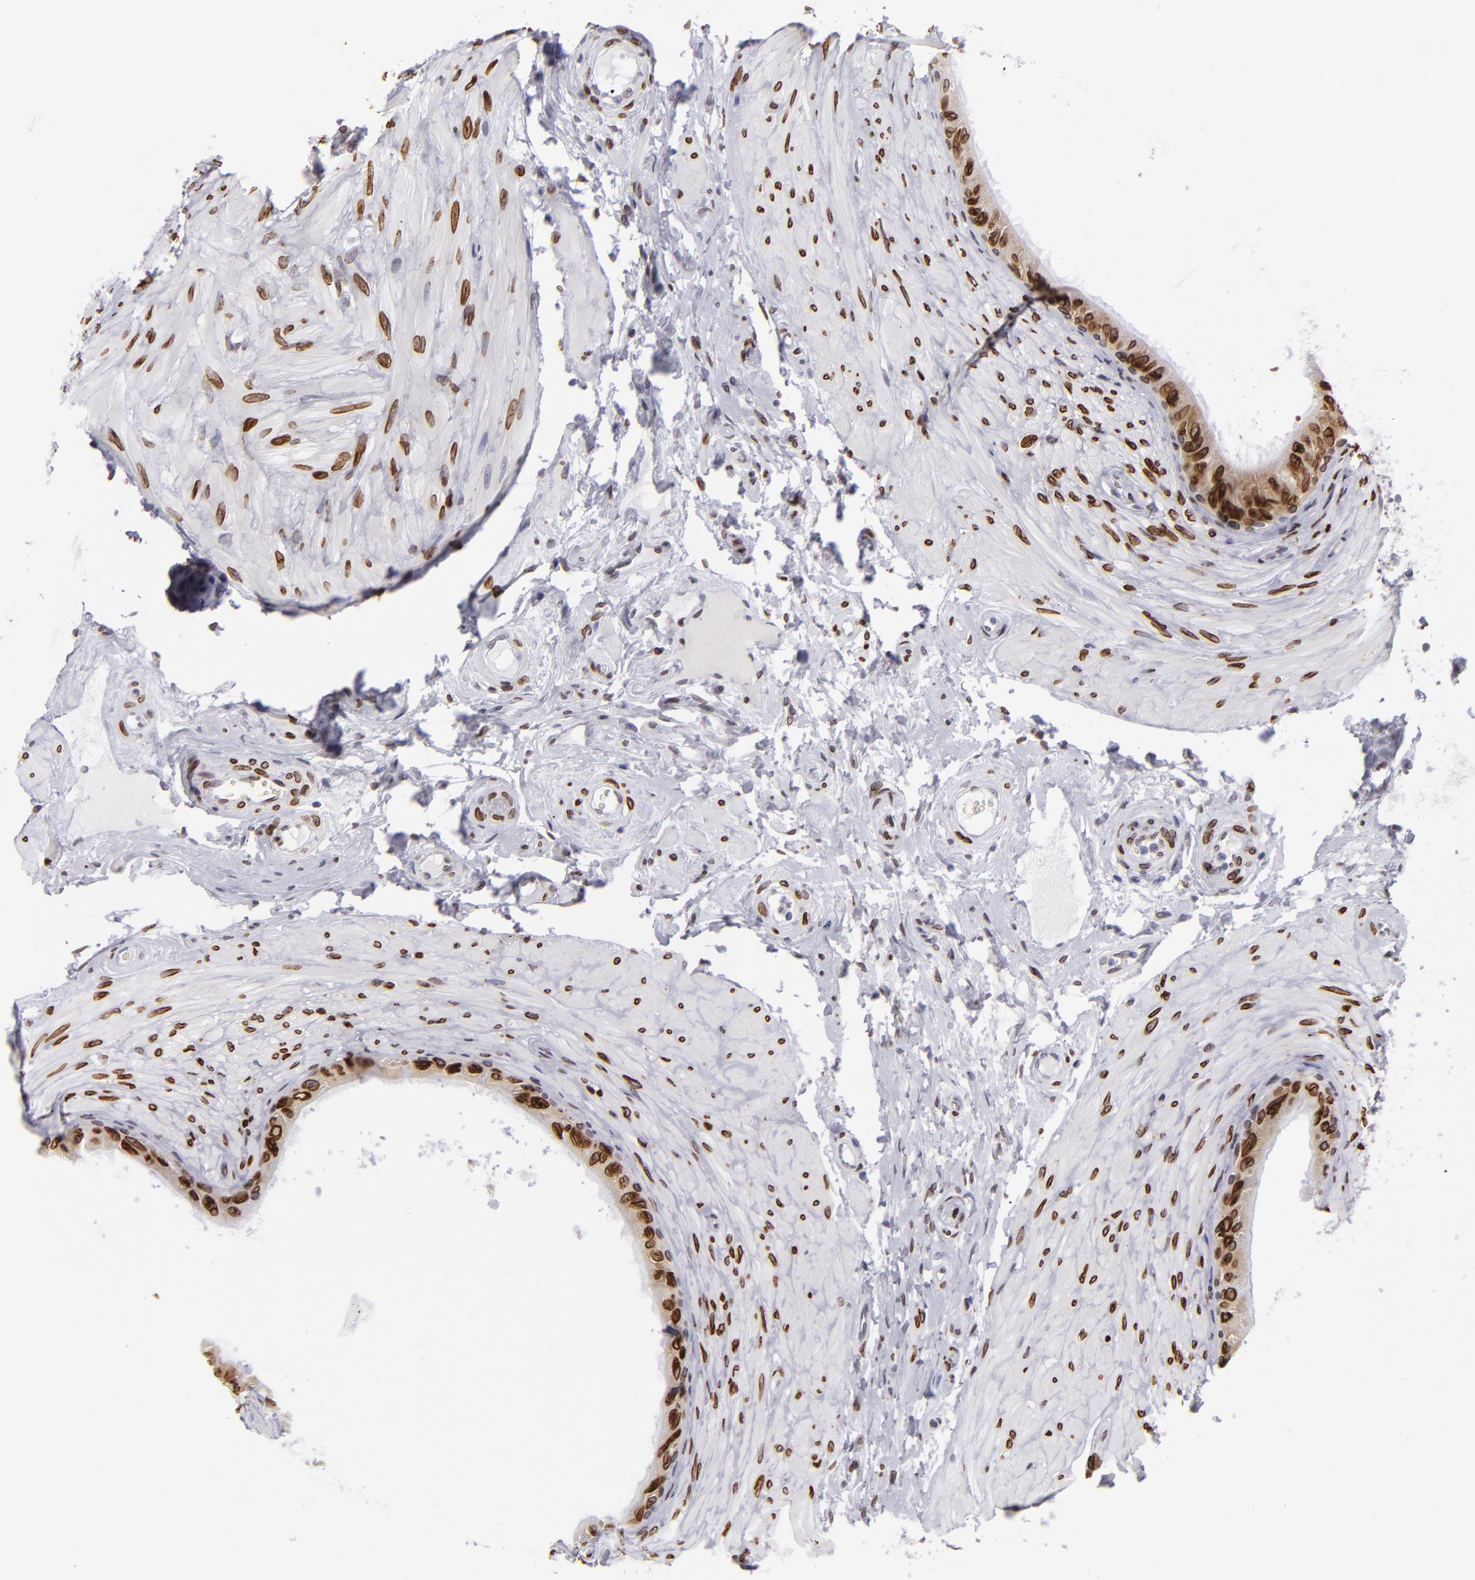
{"staining": {"intensity": "strong", "quantity": ">75%", "location": "nuclear"}, "tissue": "epididymis", "cell_type": "Glandular cells", "image_type": "normal", "snomed": [{"axis": "morphology", "description": "Normal tissue, NOS"}, {"axis": "topography", "description": "Epididymis"}], "caption": "Protein analysis of normal epididymis demonstrates strong nuclear expression in approximately >75% of glandular cells.", "gene": "EMD", "patient": {"sex": "male", "age": 68}}